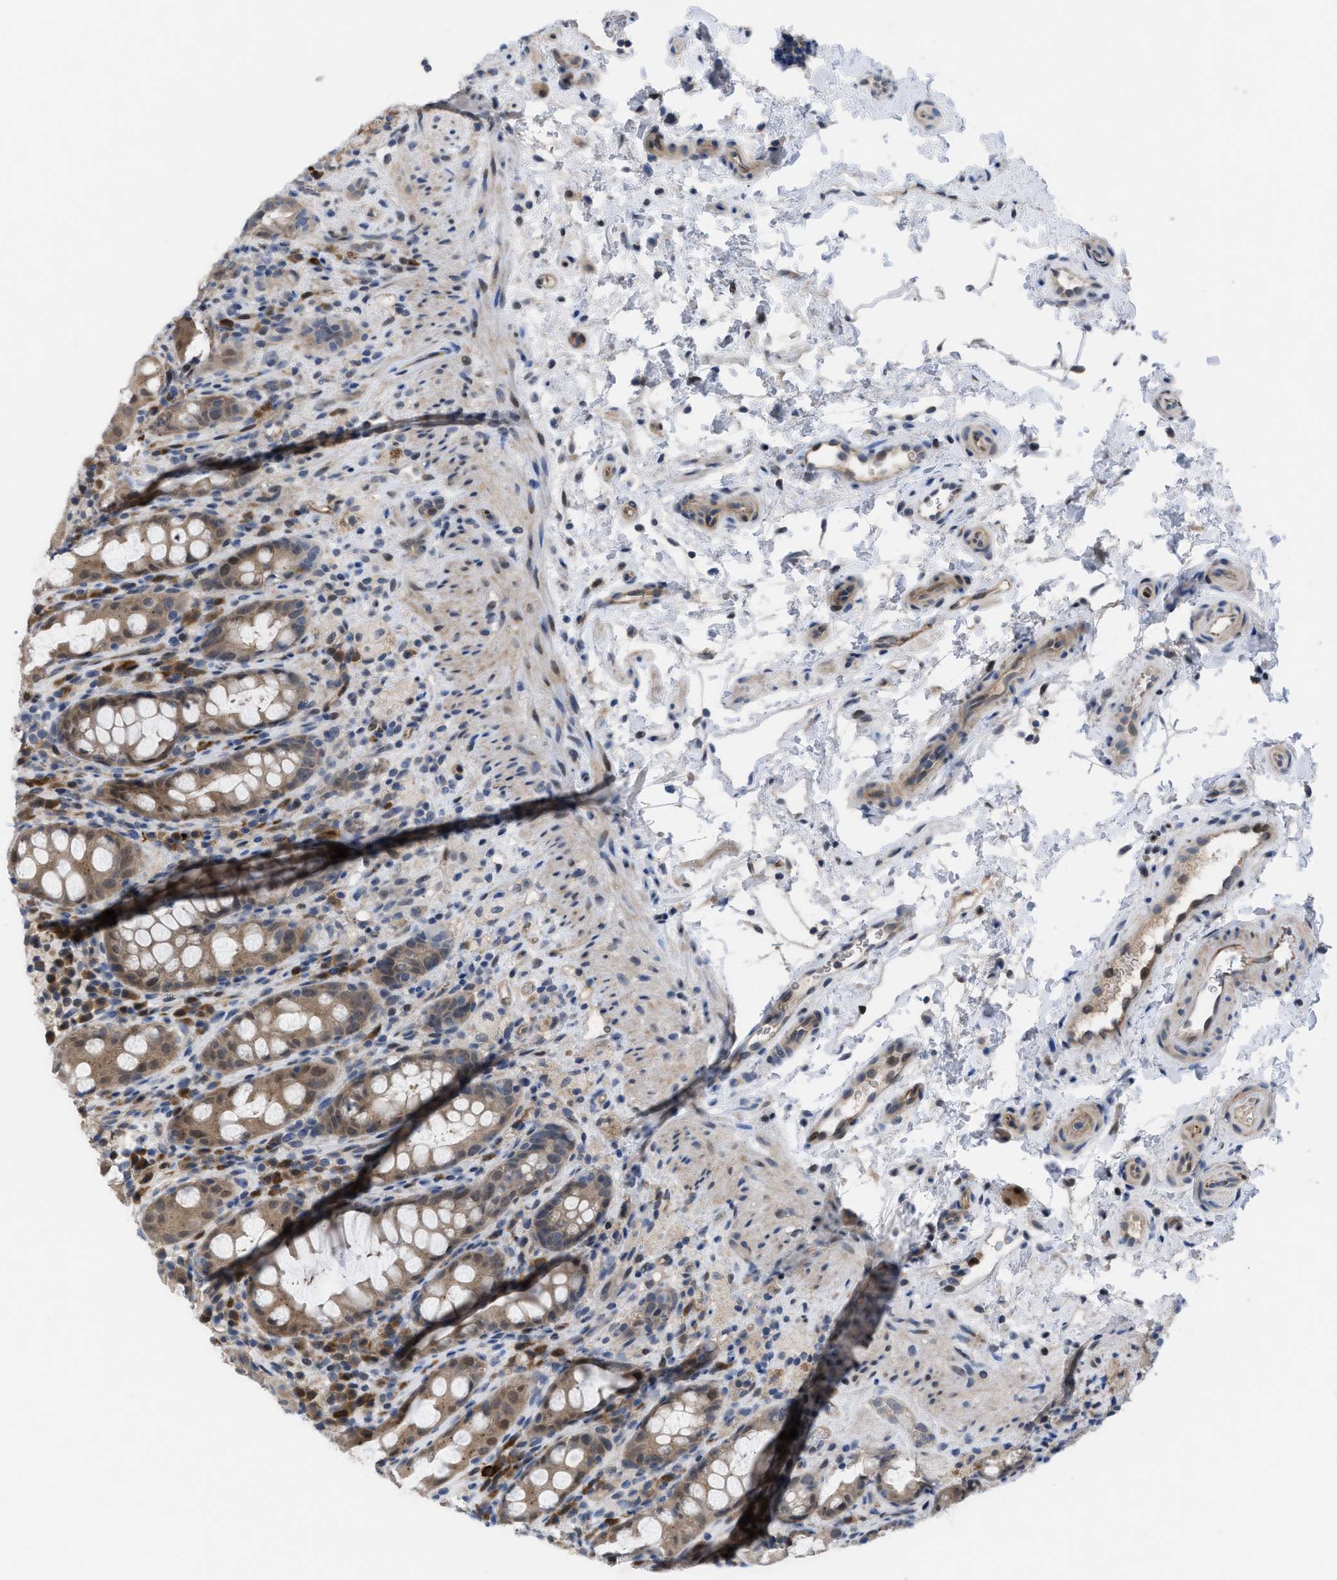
{"staining": {"intensity": "moderate", "quantity": ">75%", "location": "cytoplasmic/membranous"}, "tissue": "rectum", "cell_type": "Glandular cells", "image_type": "normal", "snomed": [{"axis": "morphology", "description": "Normal tissue, NOS"}, {"axis": "topography", "description": "Rectum"}], "caption": "Glandular cells exhibit moderate cytoplasmic/membranous positivity in about >75% of cells in unremarkable rectum. The protein is shown in brown color, while the nuclei are stained blue.", "gene": "IL17RE", "patient": {"sex": "male", "age": 44}}